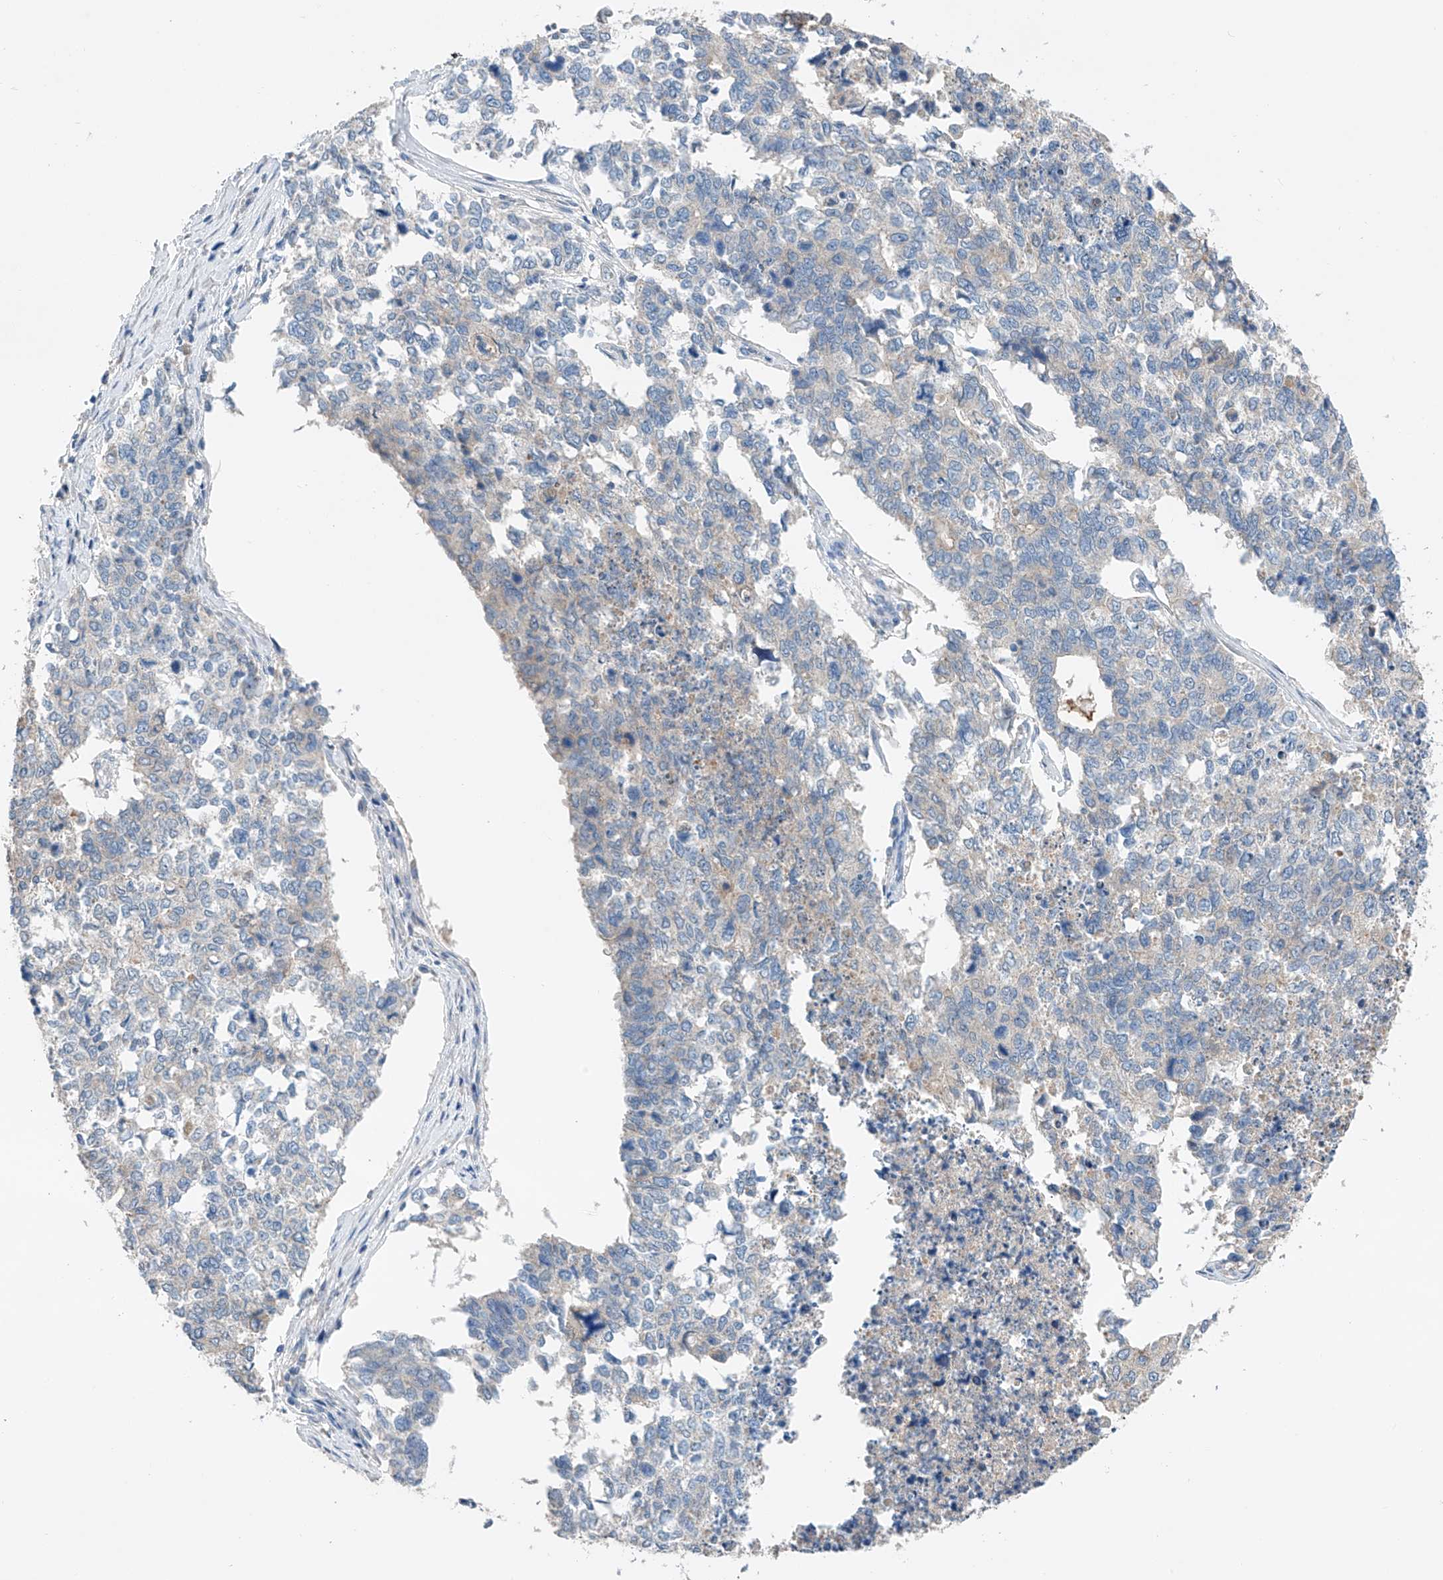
{"staining": {"intensity": "weak", "quantity": "<25%", "location": "cytoplasmic/membranous"}, "tissue": "cervical cancer", "cell_type": "Tumor cells", "image_type": "cancer", "snomed": [{"axis": "morphology", "description": "Squamous cell carcinoma, NOS"}, {"axis": "topography", "description": "Cervix"}], "caption": "Tumor cells are negative for protein expression in human cervical cancer.", "gene": "GPC4", "patient": {"sex": "female", "age": 63}}